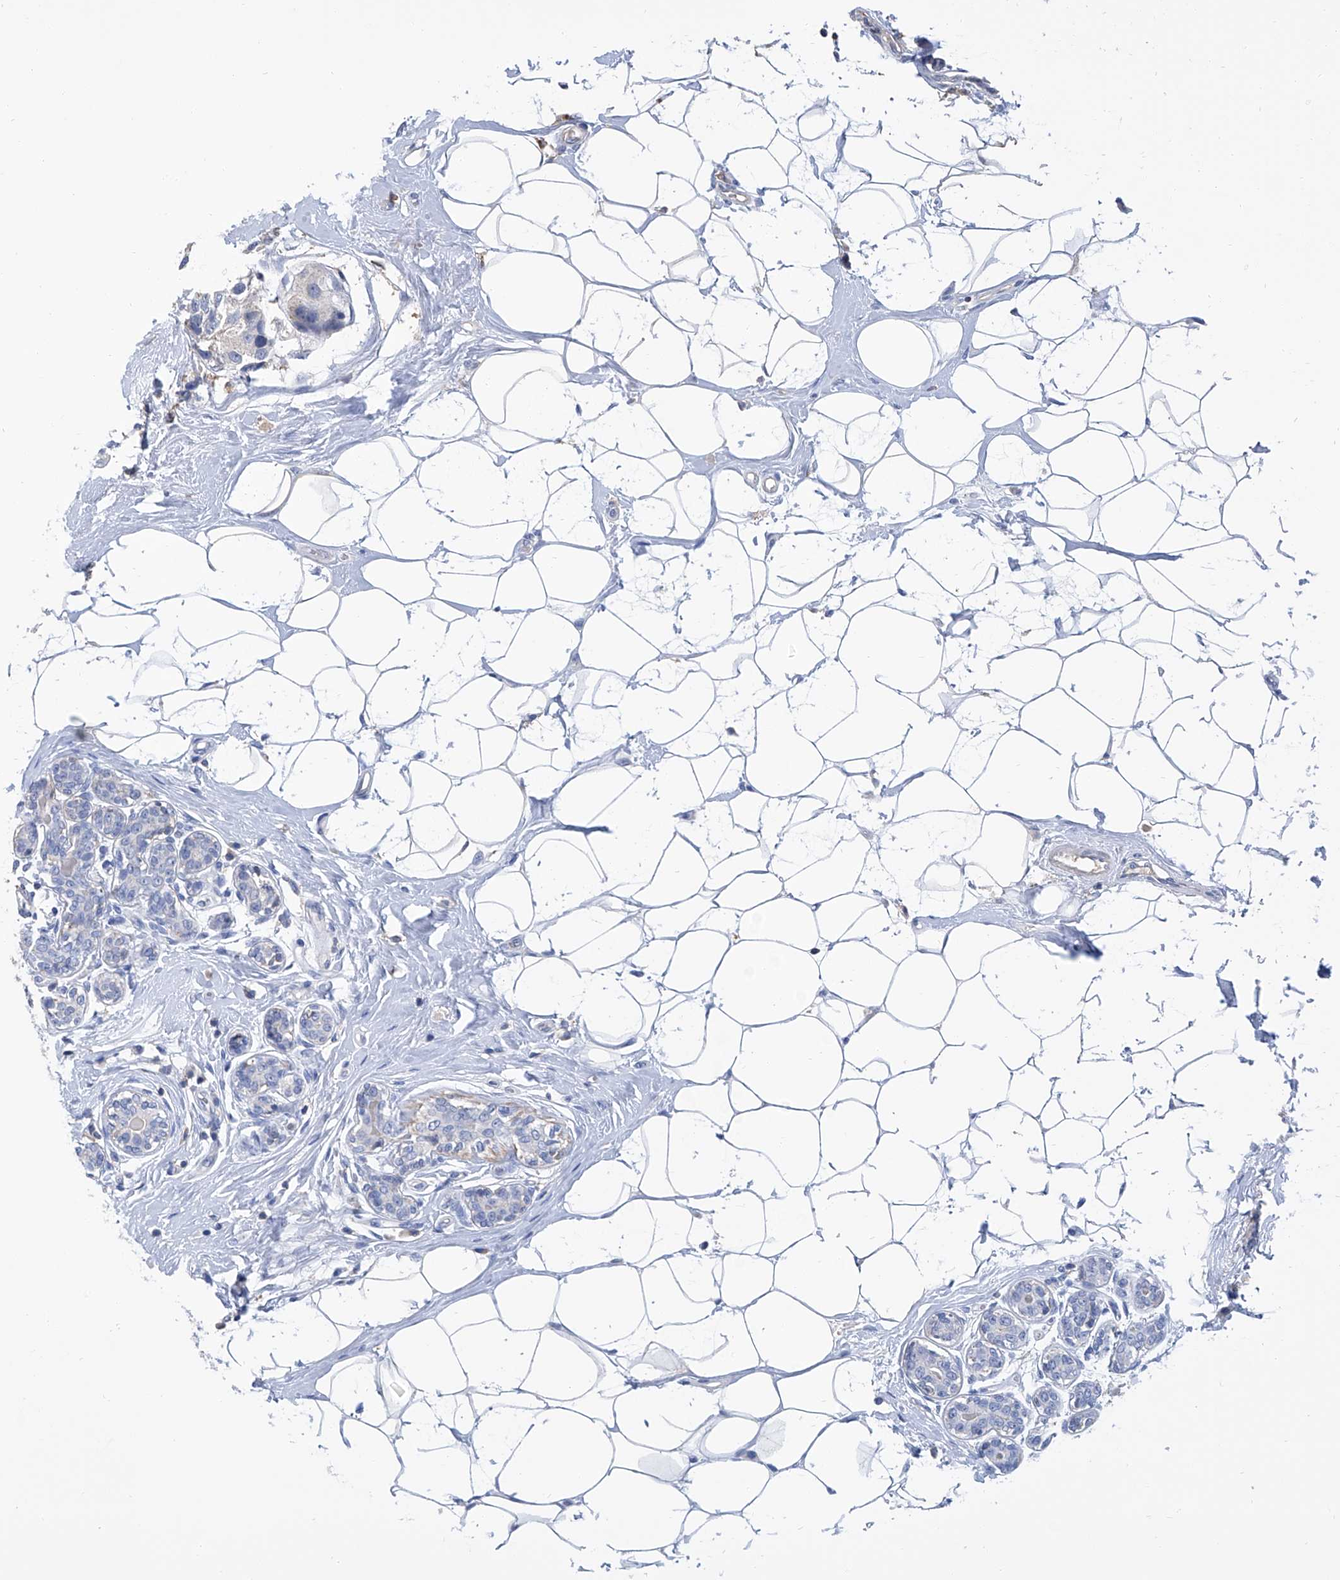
{"staining": {"intensity": "negative", "quantity": "none", "location": "none"}, "tissue": "breast cancer", "cell_type": "Tumor cells", "image_type": "cancer", "snomed": [{"axis": "morphology", "description": "Normal tissue, NOS"}, {"axis": "morphology", "description": "Duct carcinoma"}, {"axis": "topography", "description": "Breast"}], "caption": "This is a image of immunohistochemistry staining of intraductal carcinoma (breast), which shows no expression in tumor cells.", "gene": "GPT", "patient": {"sex": "female", "age": 39}}